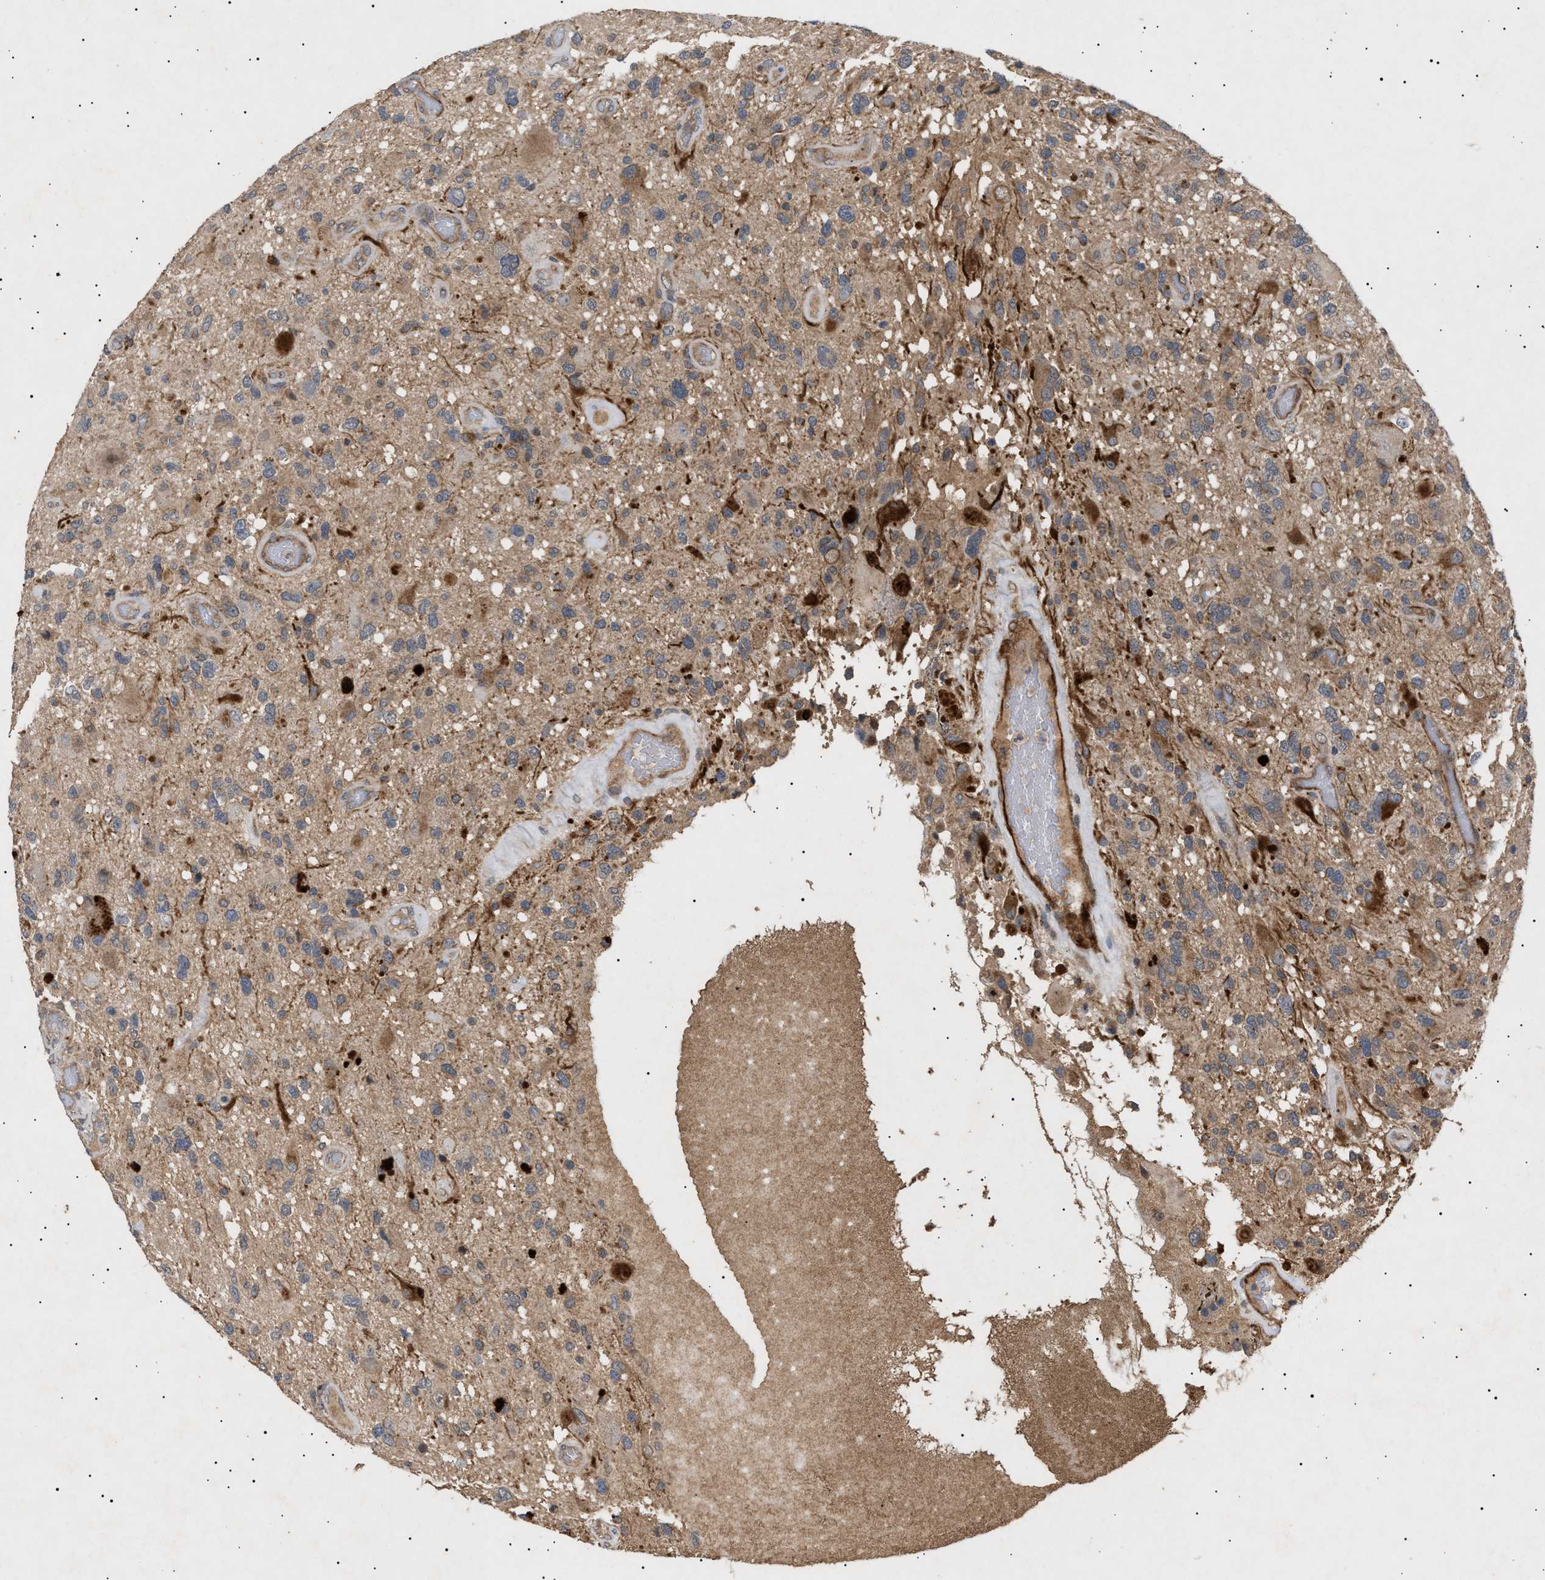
{"staining": {"intensity": "moderate", "quantity": "<25%", "location": "cytoplasmic/membranous"}, "tissue": "glioma", "cell_type": "Tumor cells", "image_type": "cancer", "snomed": [{"axis": "morphology", "description": "Glioma, malignant, High grade"}, {"axis": "topography", "description": "Brain"}], "caption": "Protein positivity by immunohistochemistry demonstrates moderate cytoplasmic/membranous staining in about <25% of tumor cells in glioma.", "gene": "SIRT5", "patient": {"sex": "male", "age": 33}}